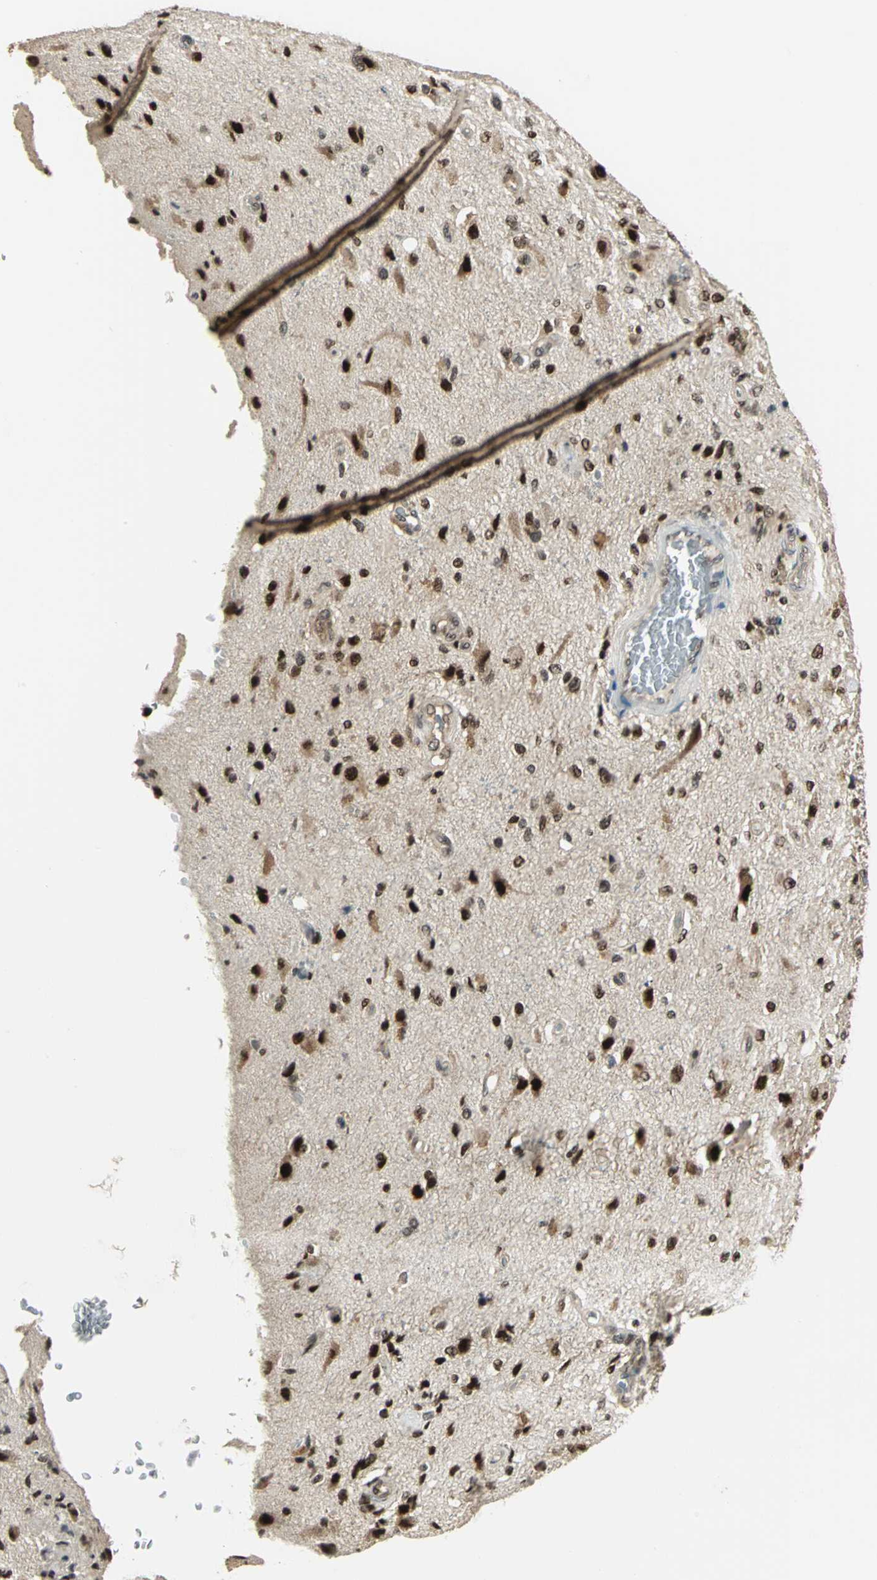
{"staining": {"intensity": "strong", "quantity": ">75%", "location": "cytoplasmic/membranous,nuclear"}, "tissue": "glioma", "cell_type": "Tumor cells", "image_type": "cancer", "snomed": [{"axis": "morphology", "description": "Normal tissue, NOS"}, {"axis": "morphology", "description": "Glioma, malignant, High grade"}, {"axis": "topography", "description": "Cerebral cortex"}], "caption": "Malignant high-grade glioma tissue reveals strong cytoplasmic/membranous and nuclear staining in approximately >75% of tumor cells, visualized by immunohistochemistry.", "gene": "PSMC3", "patient": {"sex": "male", "age": 77}}